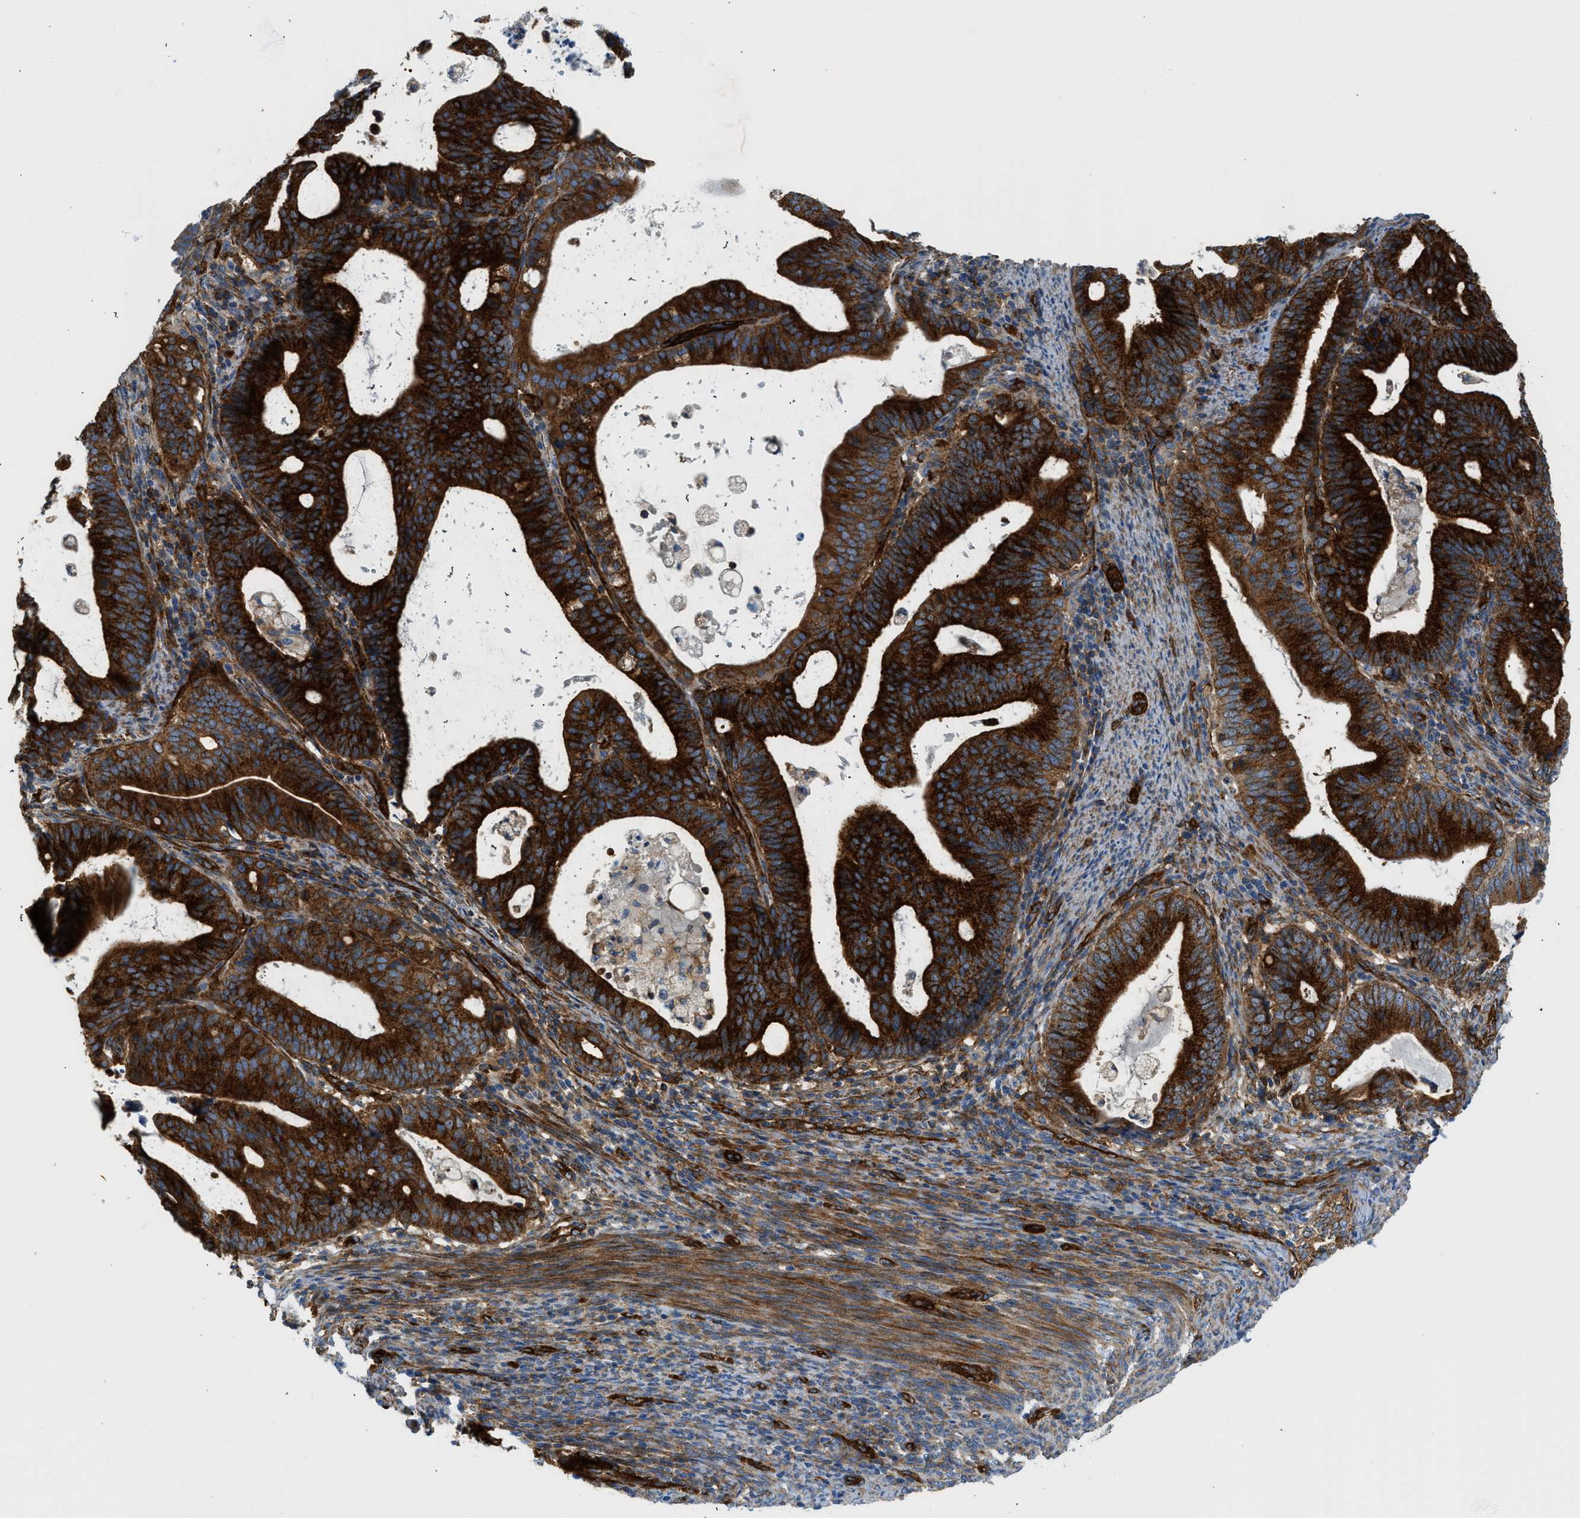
{"staining": {"intensity": "strong", "quantity": ">75%", "location": "cytoplasmic/membranous"}, "tissue": "endometrial cancer", "cell_type": "Tumor cells", "image_type": "cancer", "snomed": [{"axis": "morphology", "description": "Adenocarcinoma, NOS"}, {"axis": "topography", "description": "Uterus"}], "caption": "Immunohistochemical staining of endometrial cancer (adenocarcinoma) reveals high levels of strong cytoplasmic/membranous staining in about >75% of tumor cells.", "gene": "HIP1", "patient": {"sex": "female", "age": 83}}